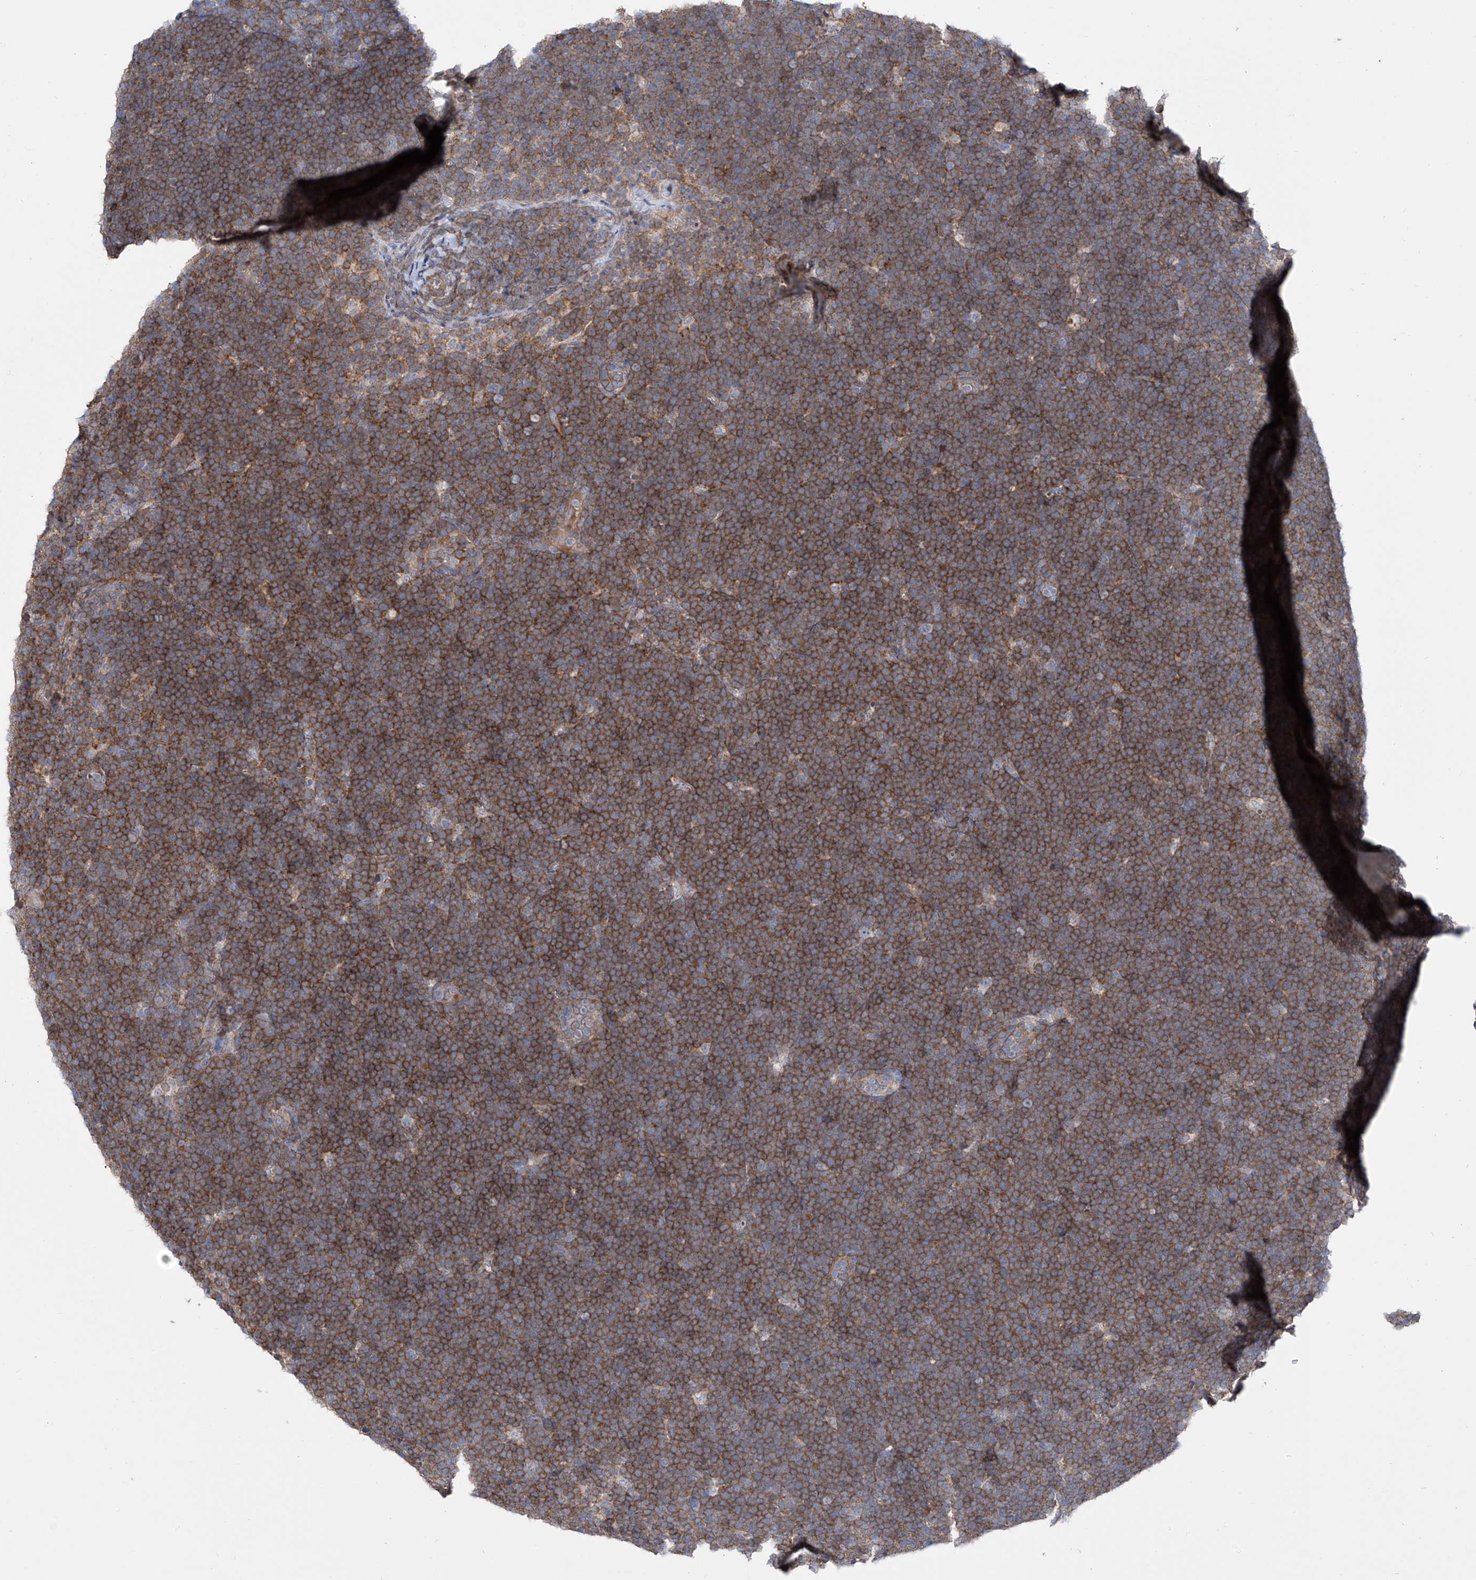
{"staining": {"intensity": "moderate", "quantity": ">75%", "location": "cytoplasmic/membranous"}, "tissue": "lymphoma", "cell_type": "Tumor cells", "image_type": "cancer", "snomed": [{"axis": "morphology", "description": "Malignant lymphoma, non-Hodgkin's type, High grade"}, {"axis": "topography", "description": "Lymph node"}], "caption": "Lymphoma was stained to show a protein in brown. There is medium levels of moderate cytoplasmic/membranous staining in approximately >75% of tumor cells. (IHC, brightfield microscopy, high magnification).", "gene": "LRRC1", "patient": {"sex": "male", "age": 13}}